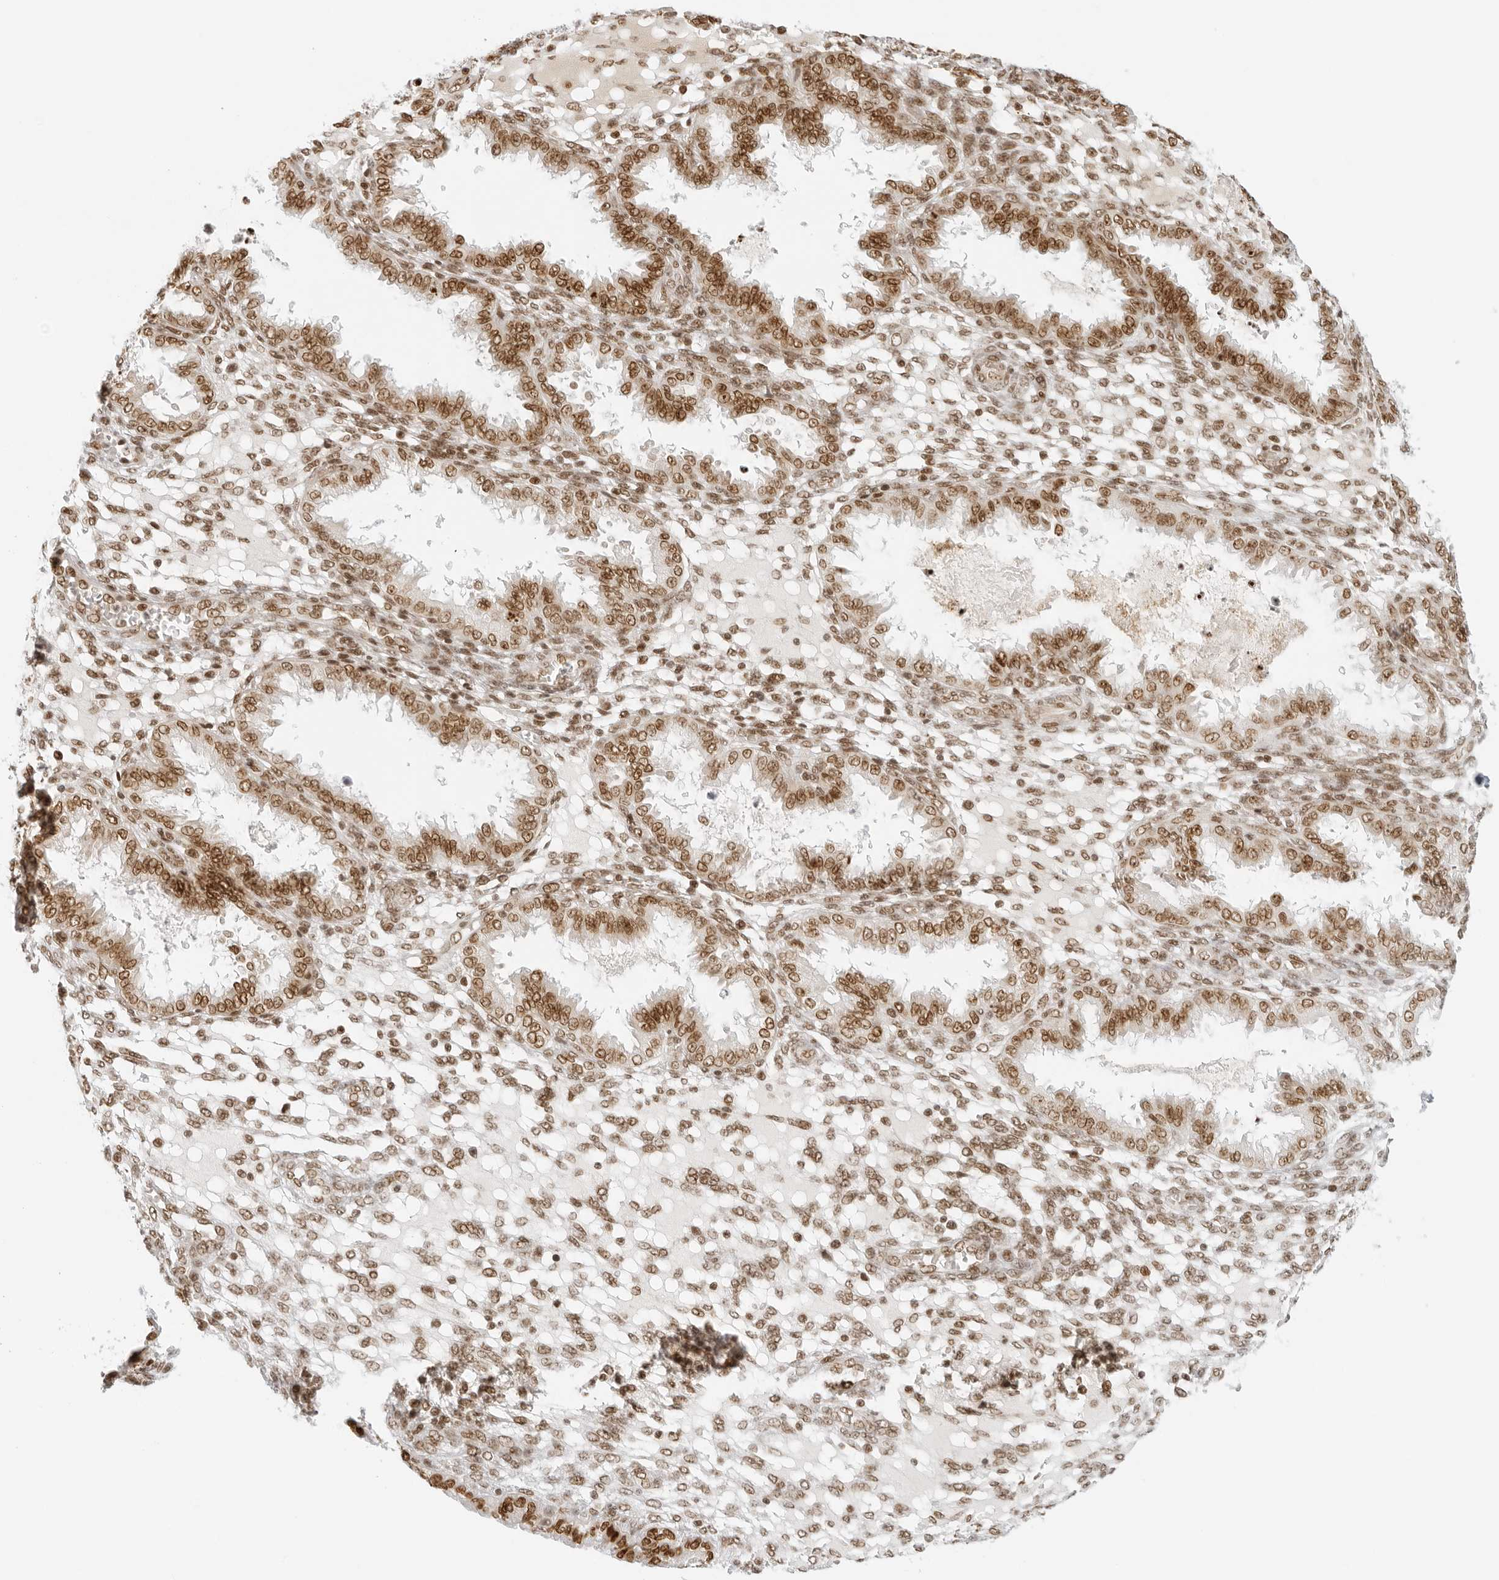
{"staining": {"intensity": "moderate", "quantity": ">75%", "location": "nuclear"}, "tissue": "endometrium", "cell_type": "Cells in endometrial stroma", "image_type": "normal", "snomed": [{"axis": "morphology", "description": "Normal tissue, NOS"}, {"axis": "topography", "description": "Endometrium"}], "caption": "A medium amount of moderate nuclear expression is seen in approximately >75% of cells in endometrial stroma in benign endometrium.", "gene": "RCC1", "patient": {"sex": "female", "age": 33}}